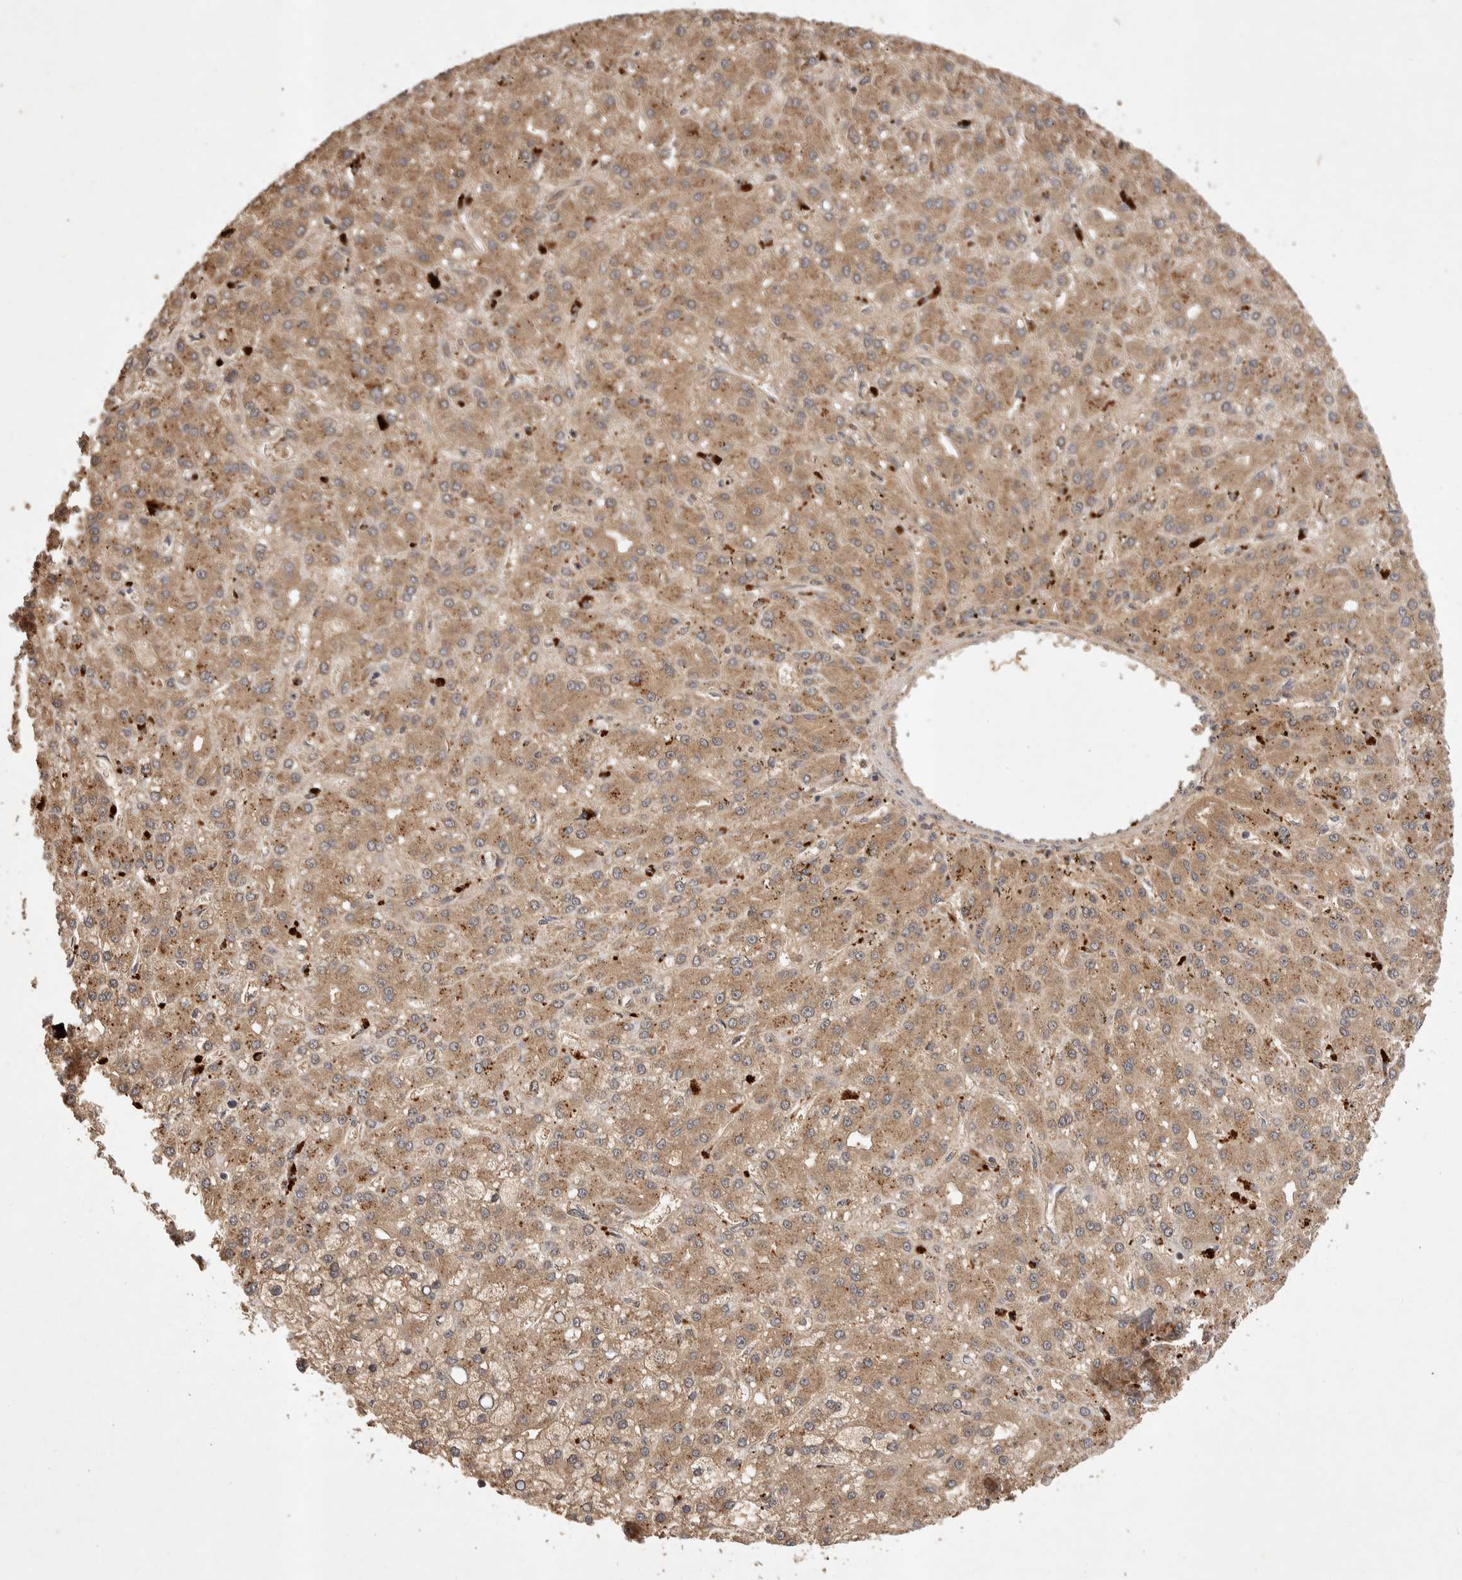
{"staining": {"intensity": "moderate", "quantity": ">75%", "location": "cytoplasmic/membranous"}, "tissue": "liver cancer", "cell_type": "Tumor cells", "image_type": "cancer", "snomed": [{"axis": "morphology", "description": "Carcinoma, Hepatocellular, NOS"}, {"axis": "topography", "description": "Liver"}], "caption": "Moderate cytoplasmic/membranous expression is seen in about >75% of tumor cells in liver cancer. Nuclei are stained in blue.", "gene": "NSMAF", "patient": {"sex": "male", "age": 67}}